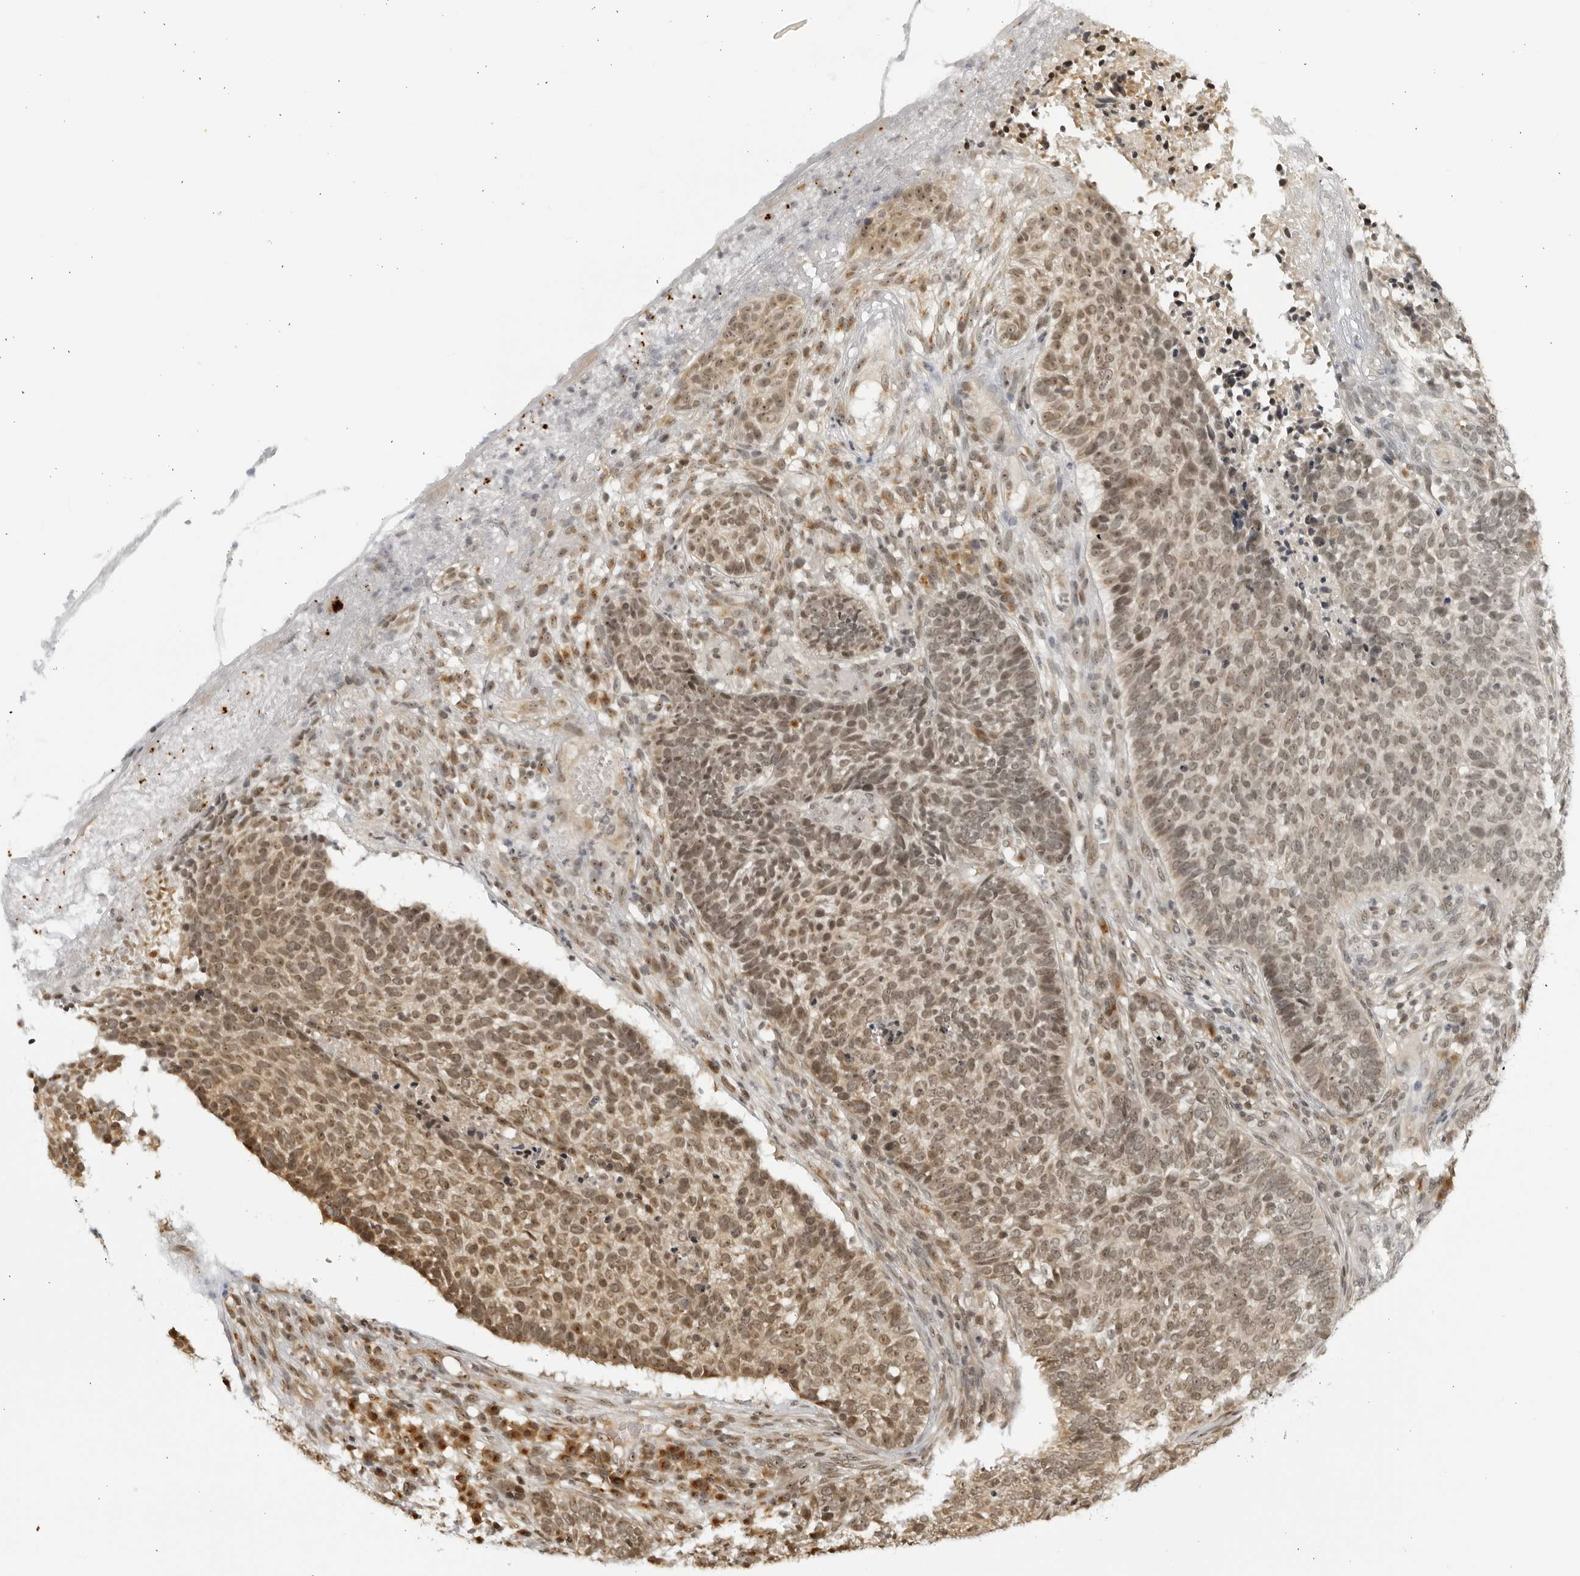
{"staining": {"intensity": "weak", "quantity": ">75%", "location": "nuclear"}, "tissue": "skin cancer", "cell_type": "Tumor cells", "image_type": "cancer", "snomed": [{"axis": "morphology", "description": "Basal cell carcinoma"}, {"axis": "topography", "description": "Skin"}], "caption": "A micrograph of skin basal cell carcinoma stained for a protein exhibits weak nuclear brown staining in tumor cells.", "gene": "RASGEF1C", "patient": {"sex": "male", "age": 85}}